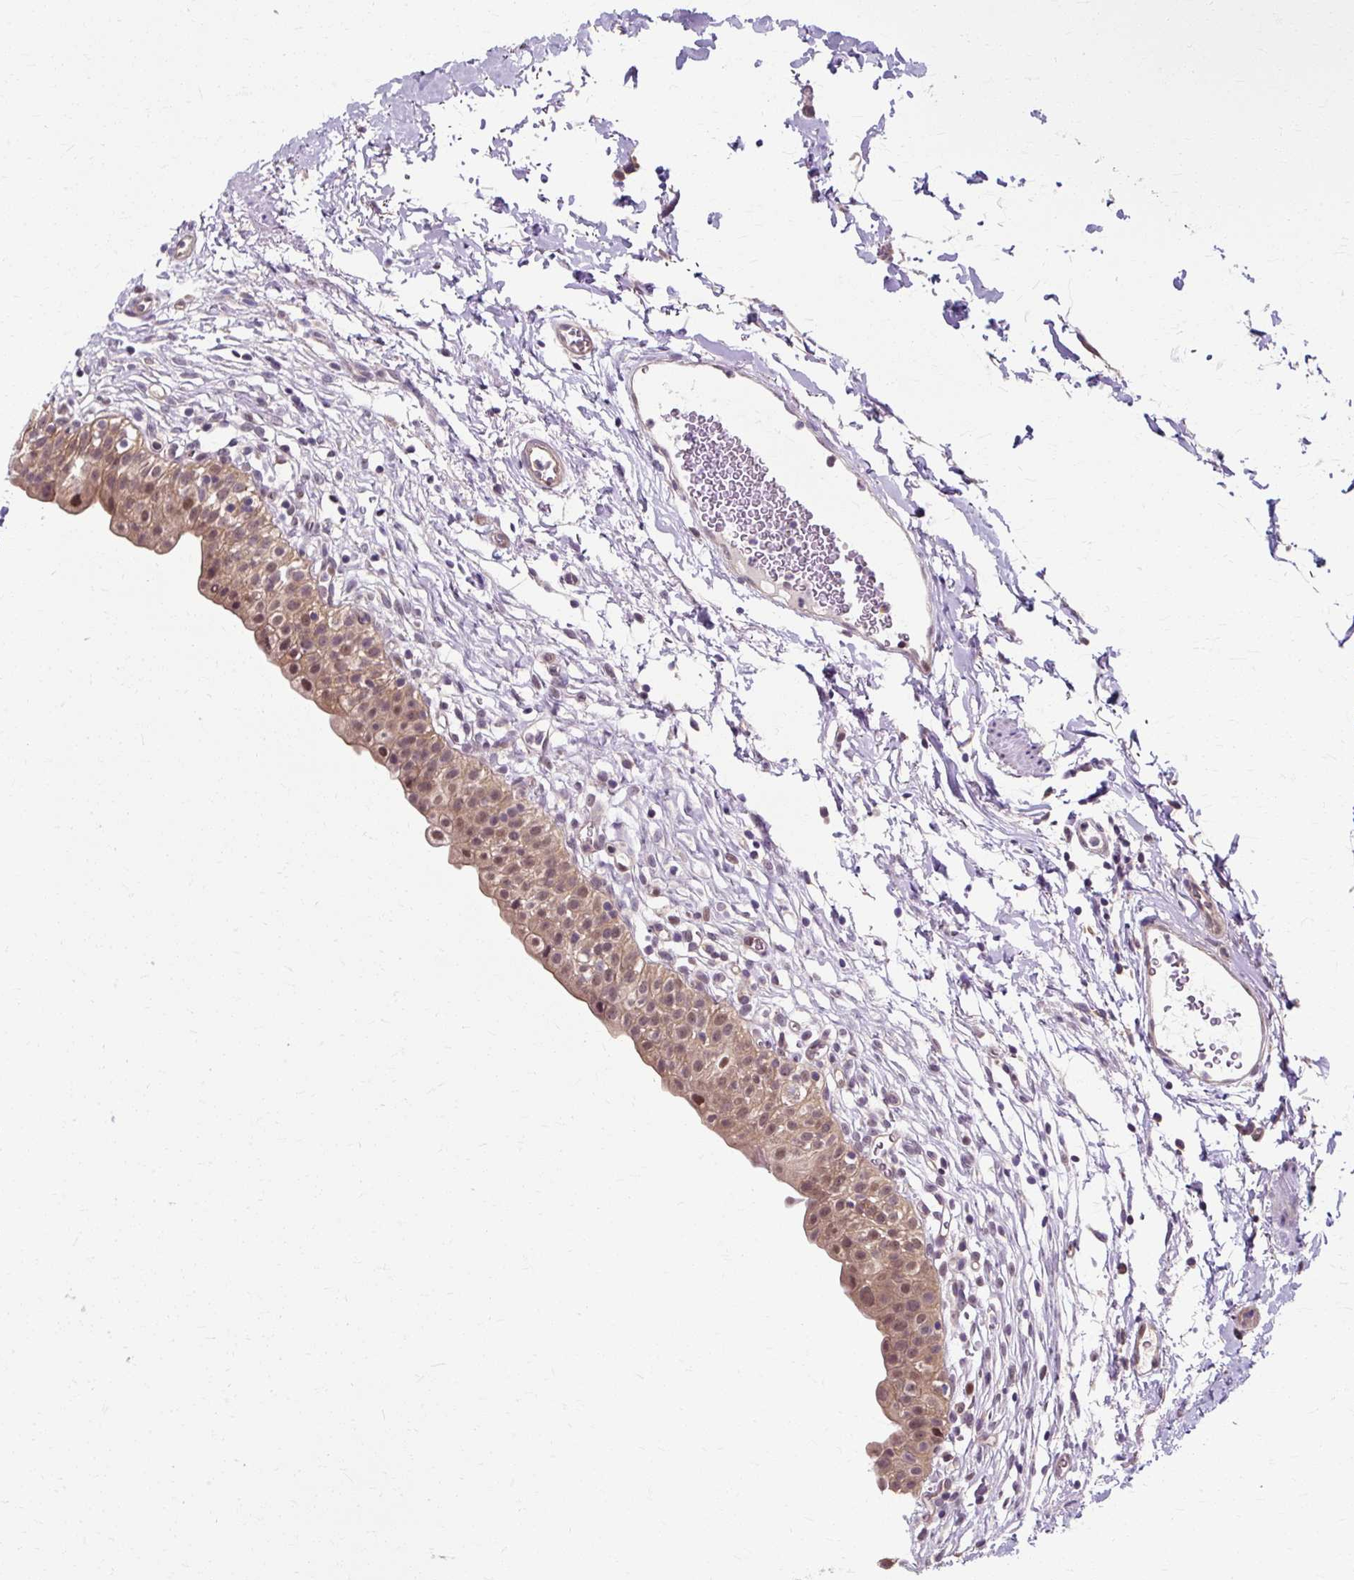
{"staining": {"intensity": "moderate", "quantity": ">75%", "location": "cytoplasmic/membranous,nuclear"}, "tissue": "urinary bladder", "cell_type": "Urothelial cells", "image_type": "normal", "snomed": [{"axis": "morphology", "description": "Normal tissue, NOS"}, {"axis": "topography", "description": "Urinary bladder"}, {"axis": "topography", "description": "Peripheral nerve tissue"}], "caption": "Immunohistochemical staining of benign human urinary bladder exhibits >75% levels of moderate cytoplasmic/membranous,nuclear protein positivity in about >75% of urothelial cells.", "gene": "ZNF555", "patient": {"sex": "male", "age": 55}}